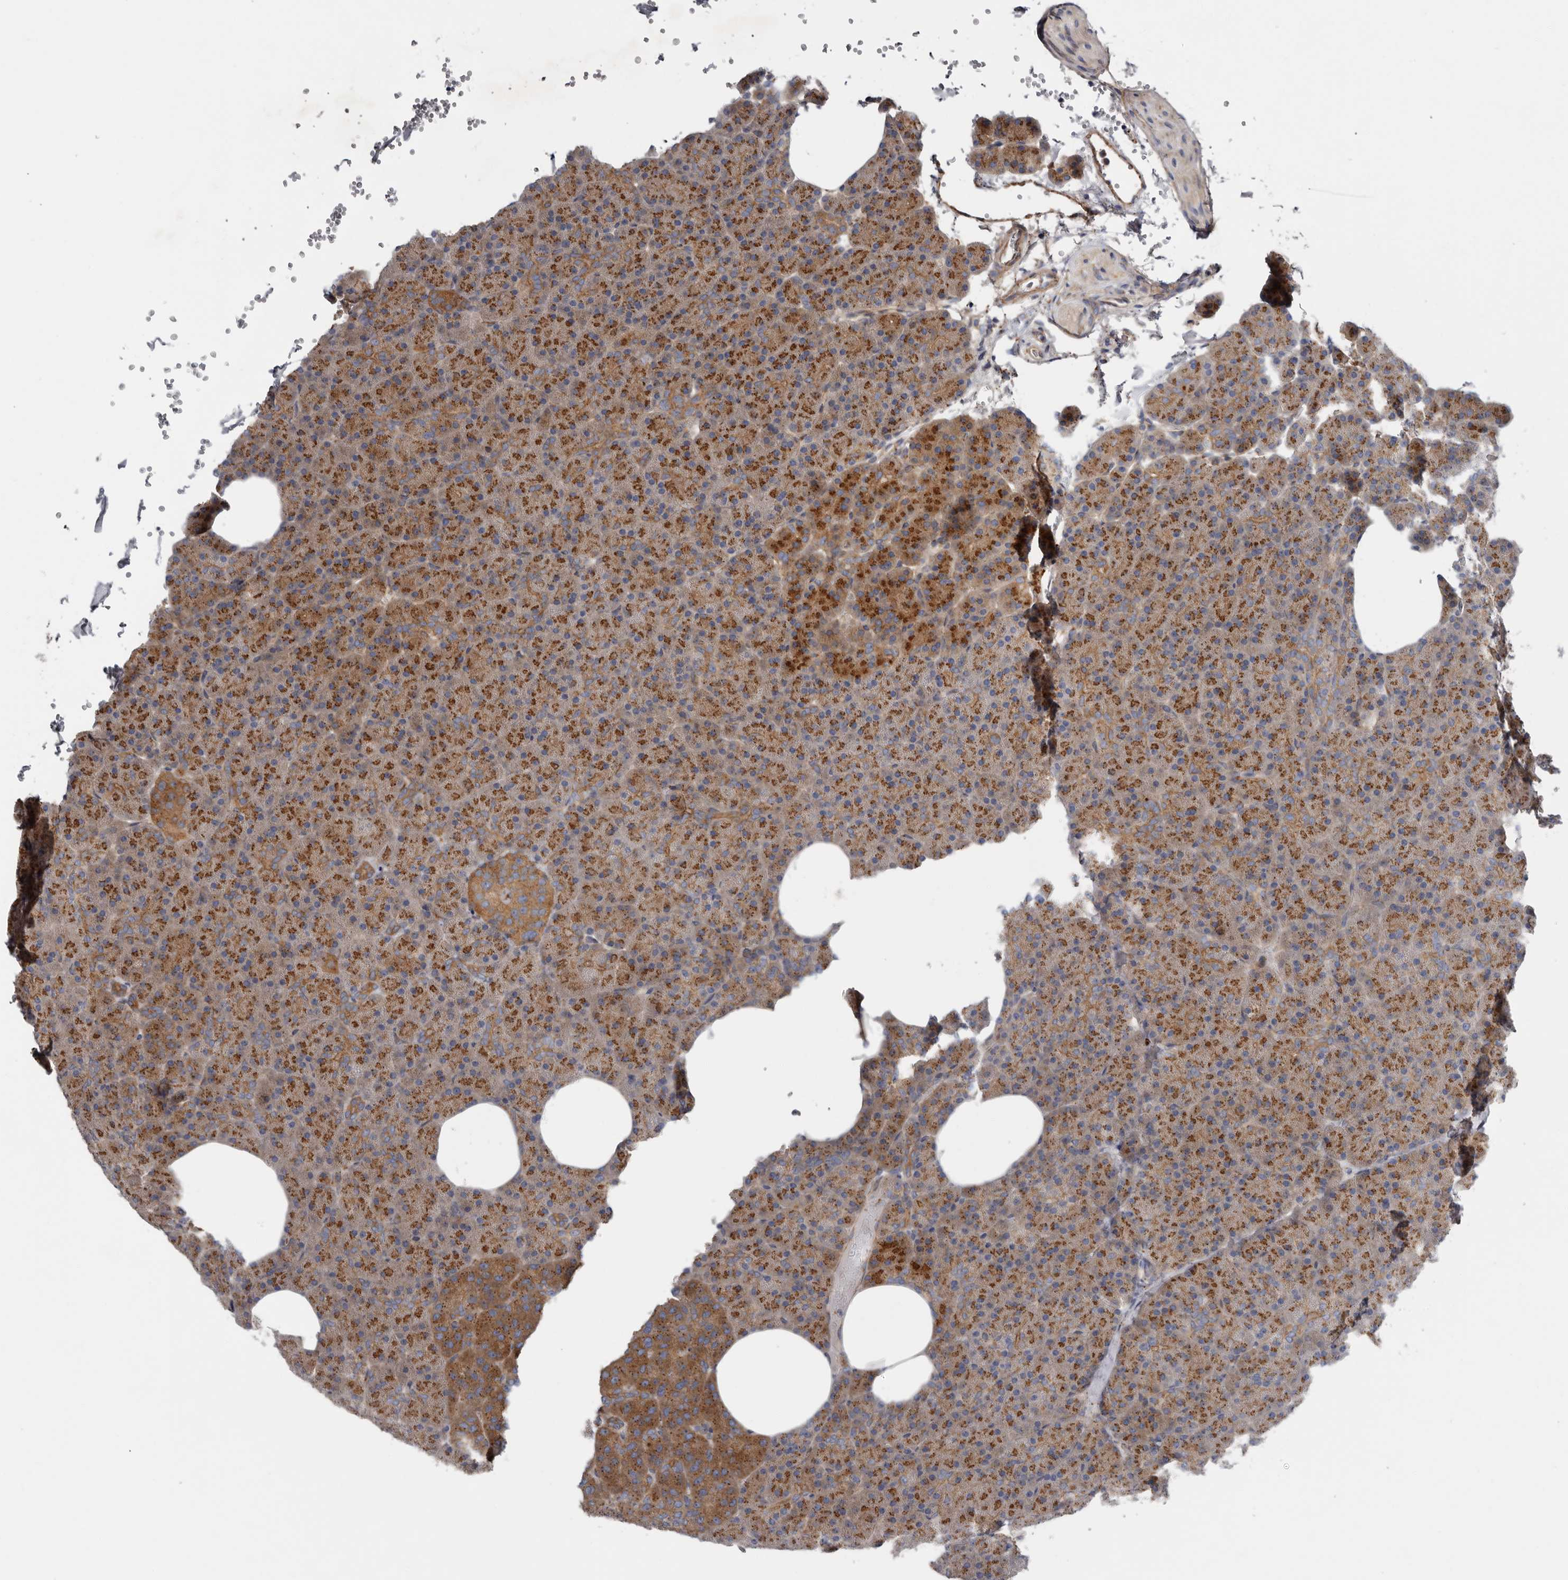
{"staining": {"intensity": "moderate", "quantity": ">75%", "location": "cytoplasmic/membranous"}, "tissue": "pancreas", "cell_type": "Exocrine glandular cells", "image_type": "normal", "snomed": [{"axis": "morphology", "description": "Normal tissue, NOS"}, {"axis": "morphology", "description": "Carcinoid, malignant, NOS"}, {"axis": "topography", "description": "Pancreas"}], "caption": "This image exhibits immunohistochemistry staining of unremarkable human pancreas, with medium moderate cytoplasmic/membranous staining in approximately >75% of exocrine glandular cells.", "gene": "LUZP1", "patient": {"sex": "female", "age": 35}}